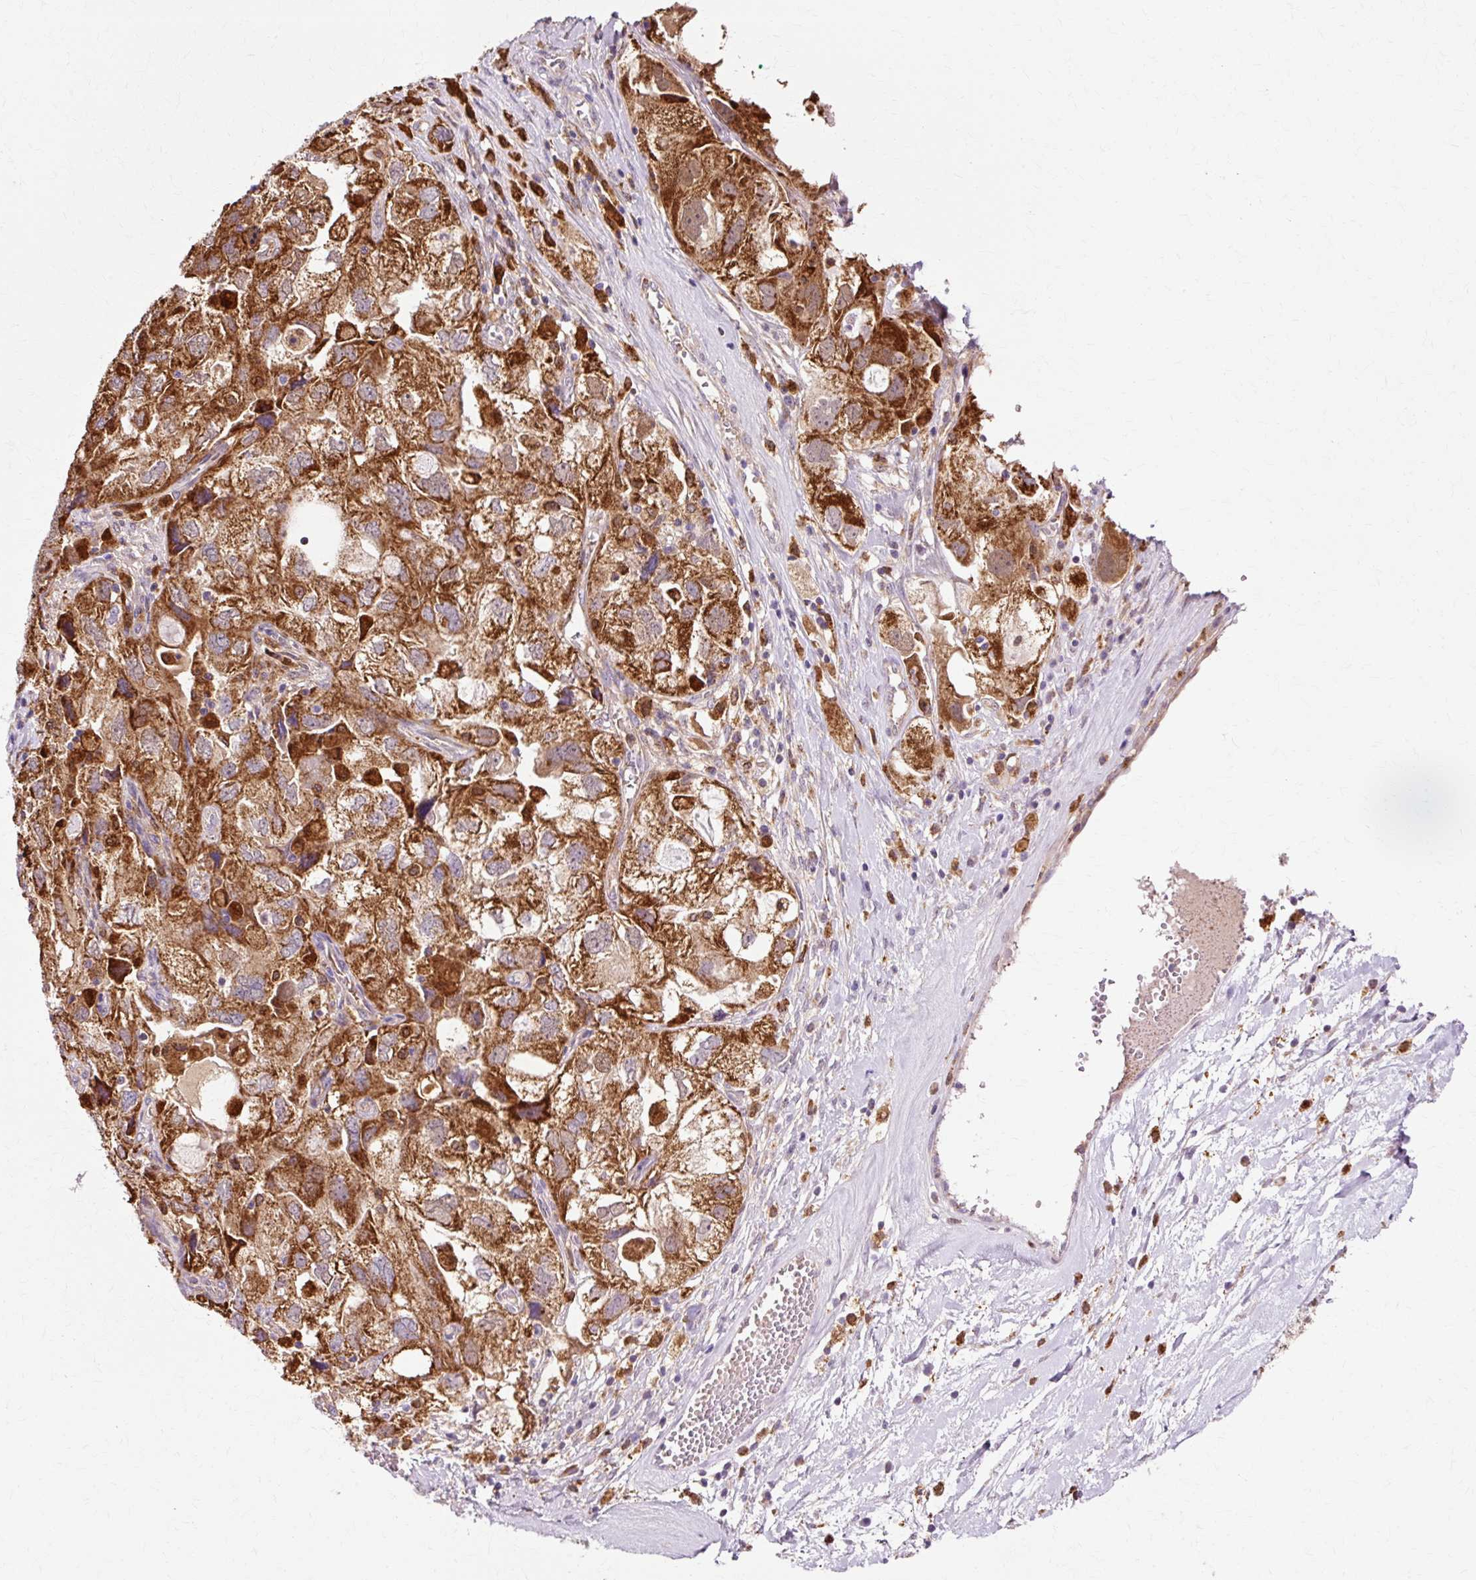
{"staining": {"intensity": "strong", "quantity": ">75%", "location": "cytoplasmic/membranous"}, "tissue": "ovarian cancer", "cell_type": "Tumor cells", "image_type": "cancer", "snomed": [{"axis": "morphology", "description": "Carcinoma, NOS"}, {"axis": "morphology", "description": "Cystadenocarcinoma, serous, NOS"}, {"axis": "topography", "description": "Ovary"}], "caption": "Protein staining reveals strong cytoplasmic/membranous positivity in about >75% of tumor cells in serous cystadenocarcinoma (ovarian).", "gene": "GPX1", "patient": {"sex": "female", "age": 69}}